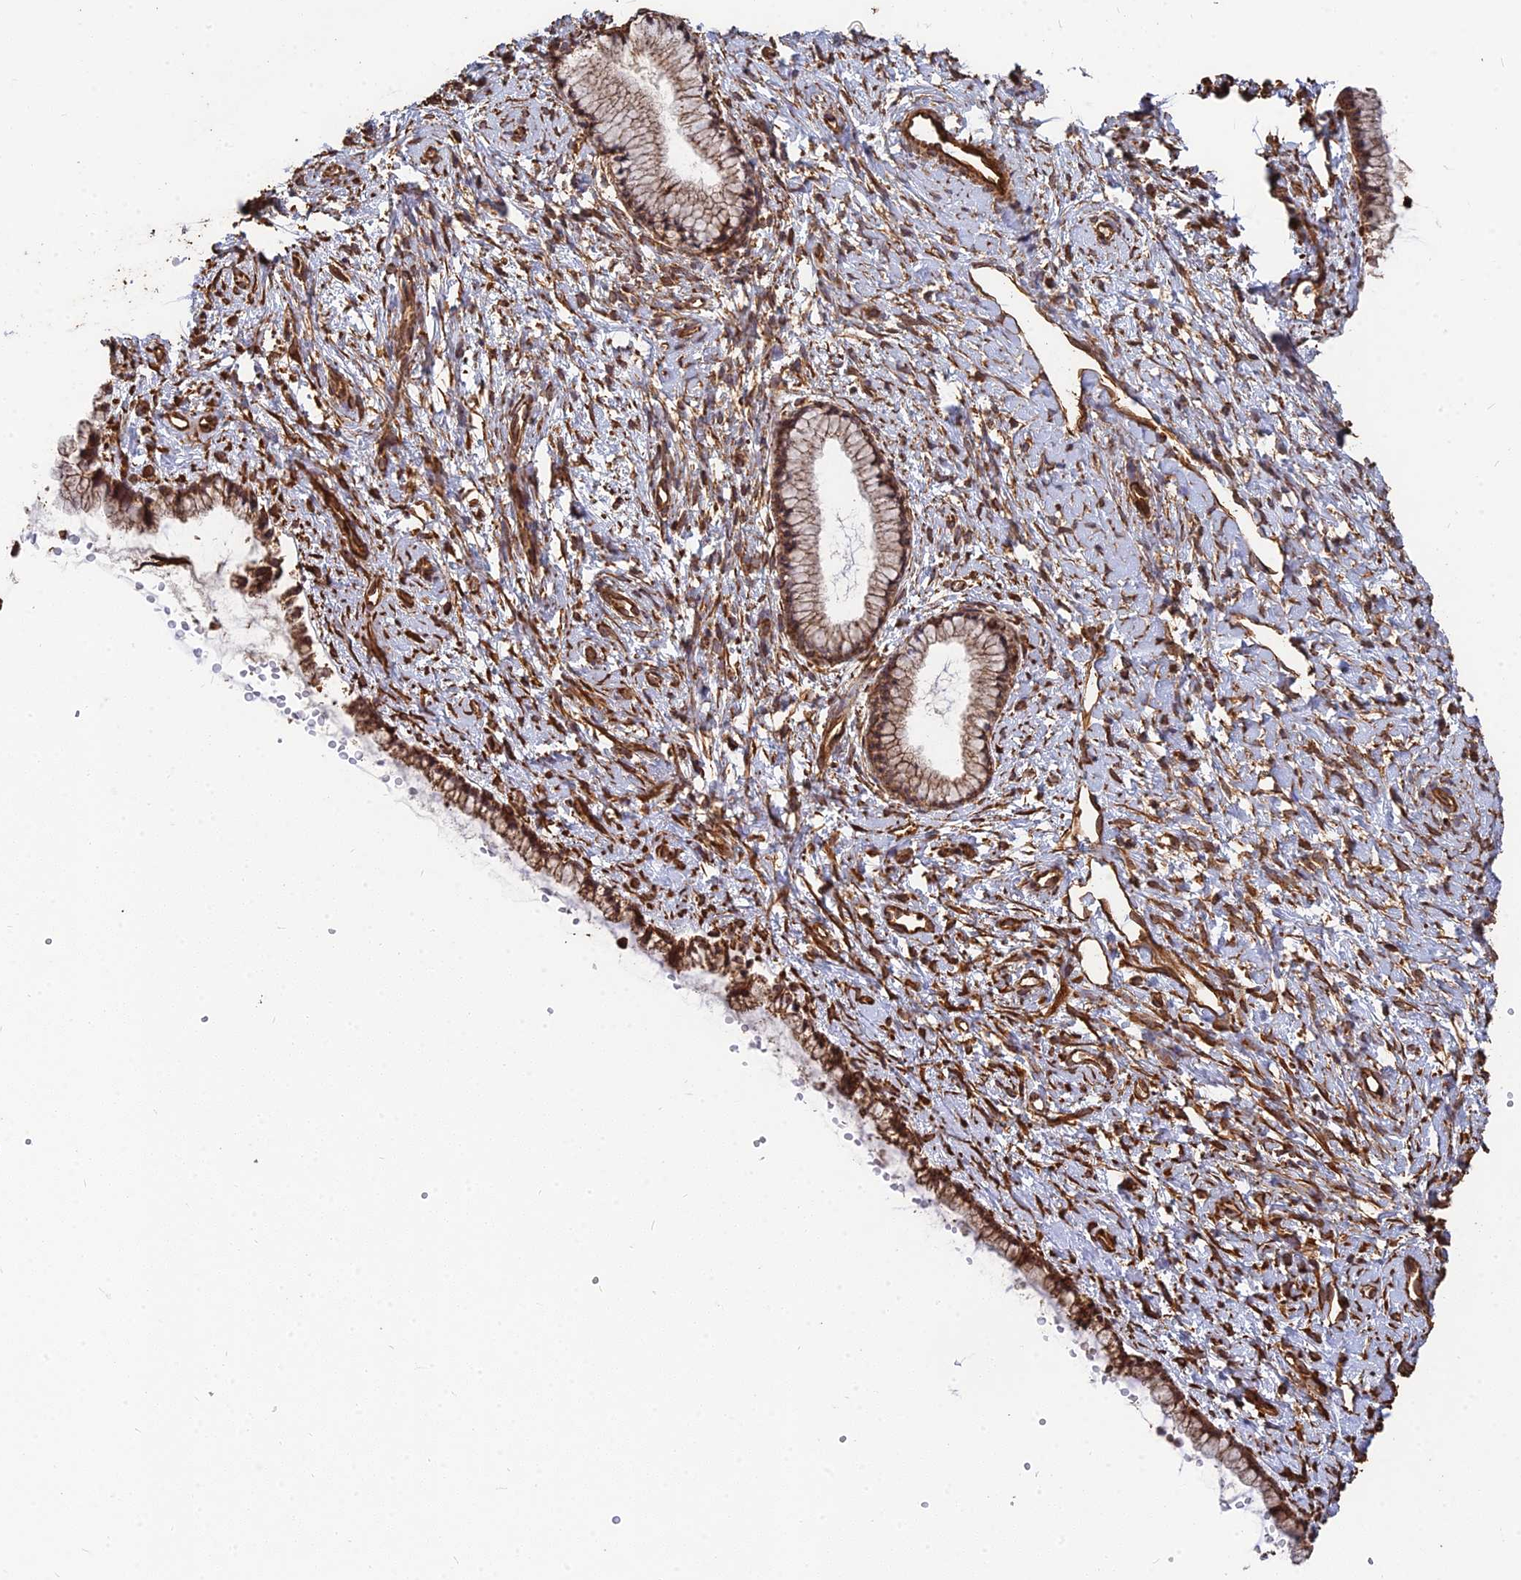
{"staining": {"intensity": "strong", "quantity": ">75%", "location": "cytoplasmic/membranous"}, "tissue": "cervix", "cell_type": "Glandular cells", "image_type": "normal", "snomed": [{"axis": "morphology", "description": "Normal tissue, NOS"}, {"axis": "topography", "description": "Cervix"}], "caption": "Approximately >75% of glandular cells in normal cervix reveal strong cytoplasmic/membranous protein positivity as visualized by brown immunohistochemical staining.", "gene": "DSTYK", "patient": {"sex": "female", "age": 57}}